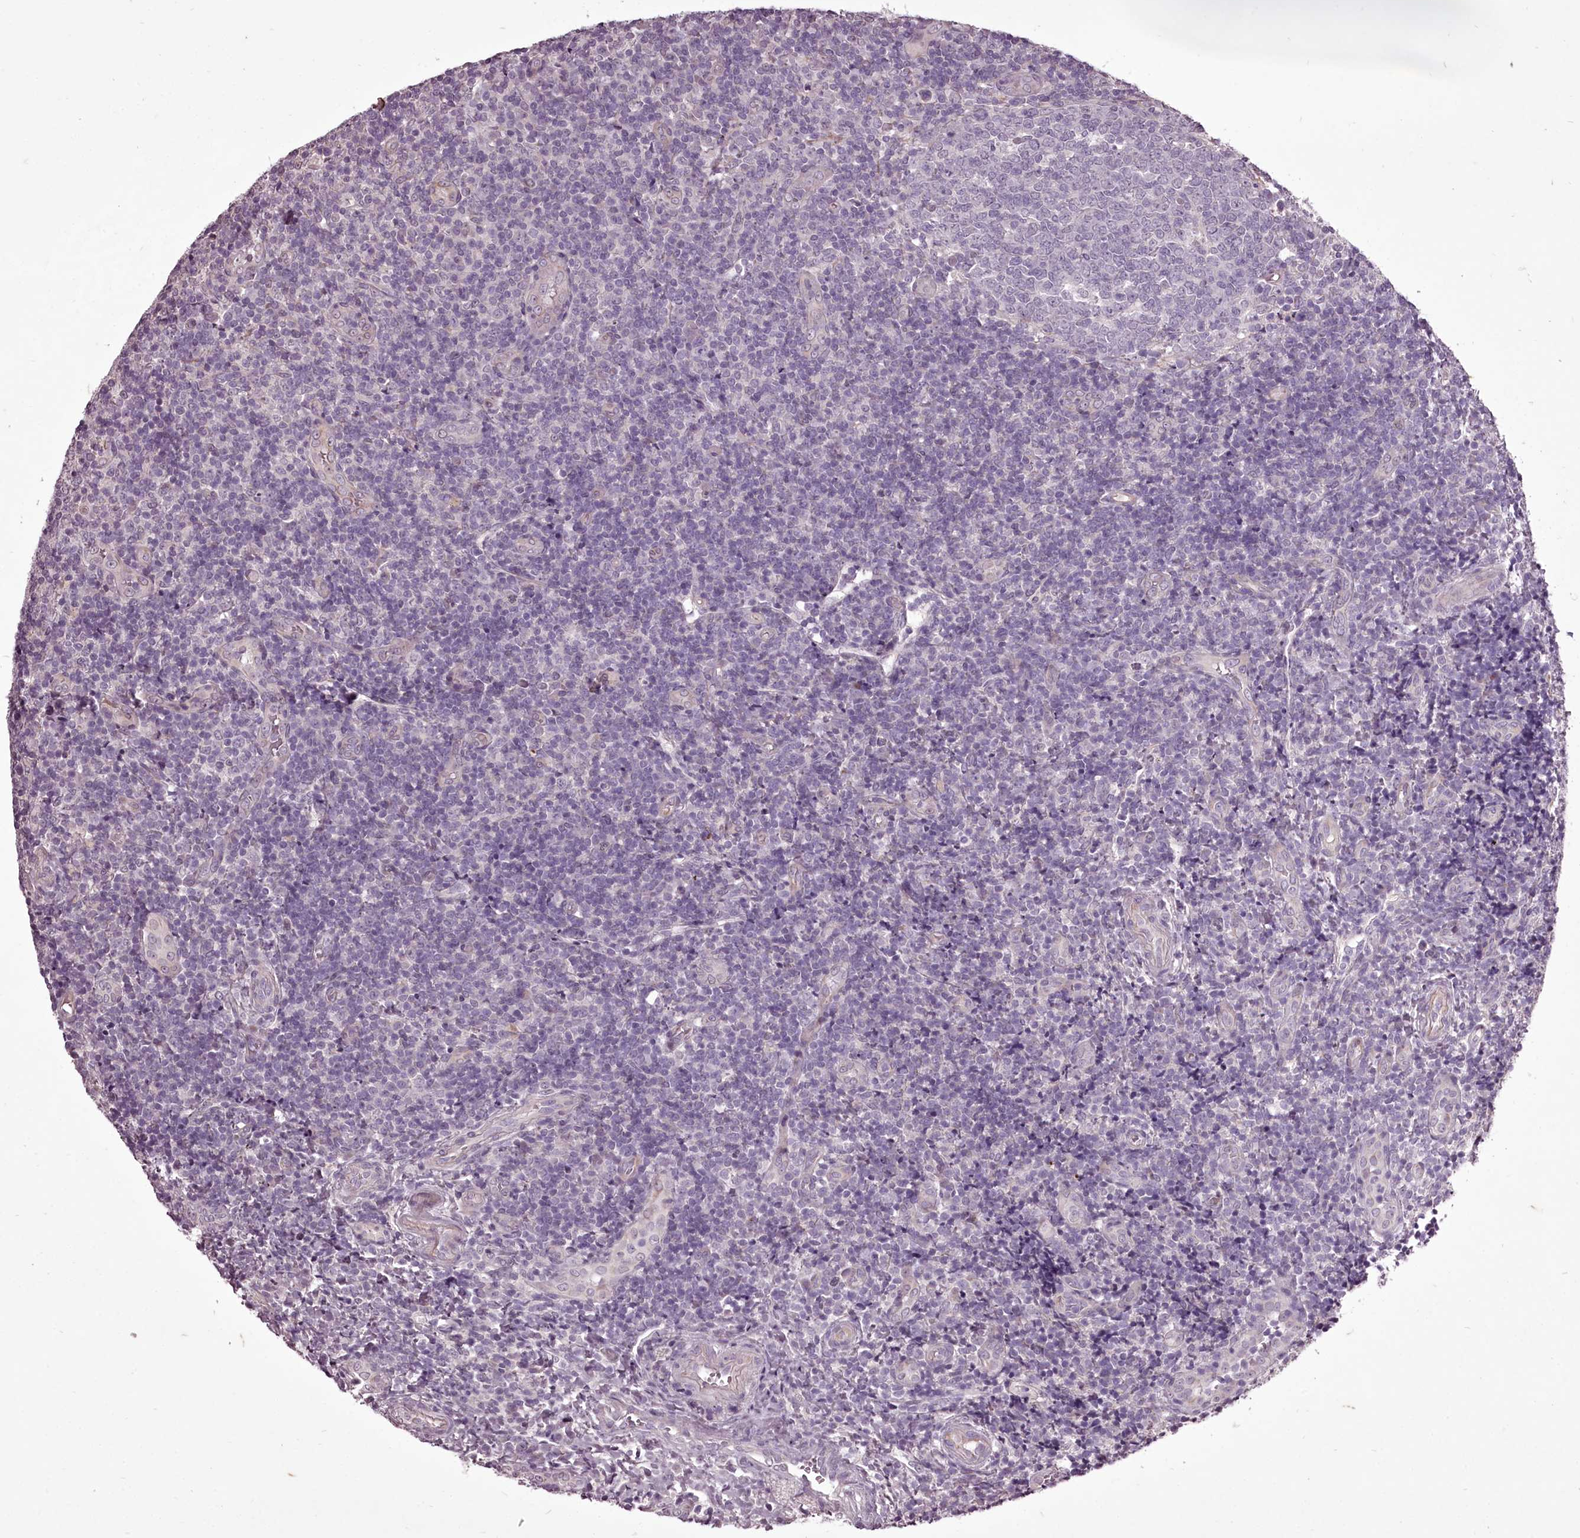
{"staining": {"intensity": "negative", "quantity": "none", "location": "none"}, "tissue": "tonsil", "cell_type": "Germinal center cells", "image_type": "normal", "snomed": [{"axis": "morphology", "description": "Normal tissue, NOS"}, {"axis": "topography", "description": "Tonsil"}], "caption": "High magnification brightfield microscopy of normal tonsil stained with DAB (brown) and counterstained with hematoxylin (blue): germinal center cells show no significant staining. The staining was performed using DAB (3,3'-diaminobenzidine) to visualize the protein expression in brown, while the nuclei were stained in blue with hematoxylin (Magnification: 20x).", "gene": "C1orf56", "patient": {"sex": "female", "age": 19}}